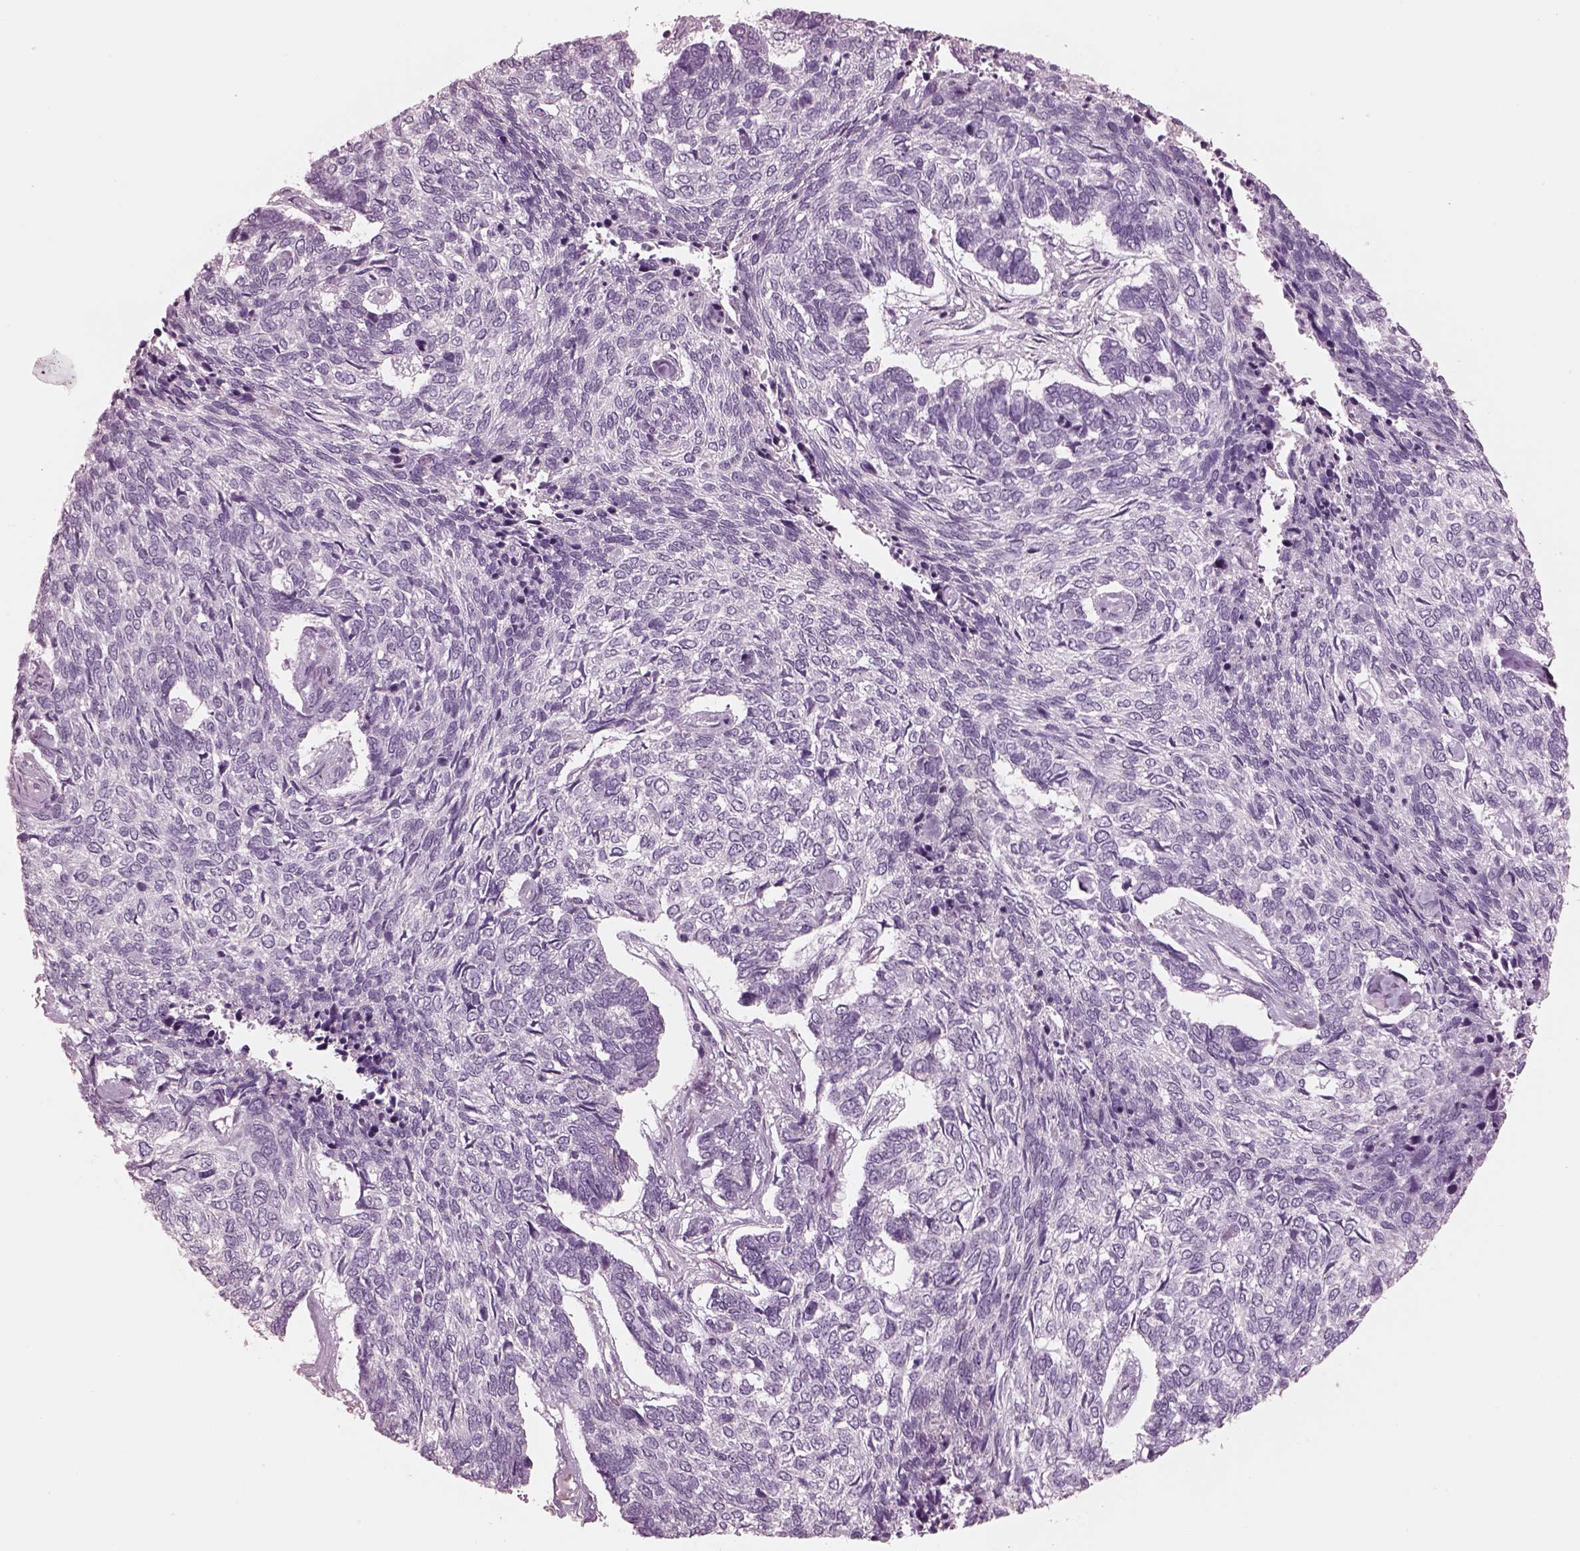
{"staining": {"intensity": "negative", "quantity": "none", "location": "none"}, "tissue": "skin cancer", "cell_type": "Tumor cells", "image_type": "cancer", "snomed": [{"axis": "morphology", "description": "Basal cell carcinoma"}, {"axis": "topography", "description": "Skin"}], "caption": "Immunohistochemistry photomicrograph of neoplastic tissue: human skin cancer (basal cell carcinoma) stained with DAB reveals no significant protein positivity in tumor cells.", "gene": "KRTAP24-1", "patient": {"sex": "female", "age": 65}}